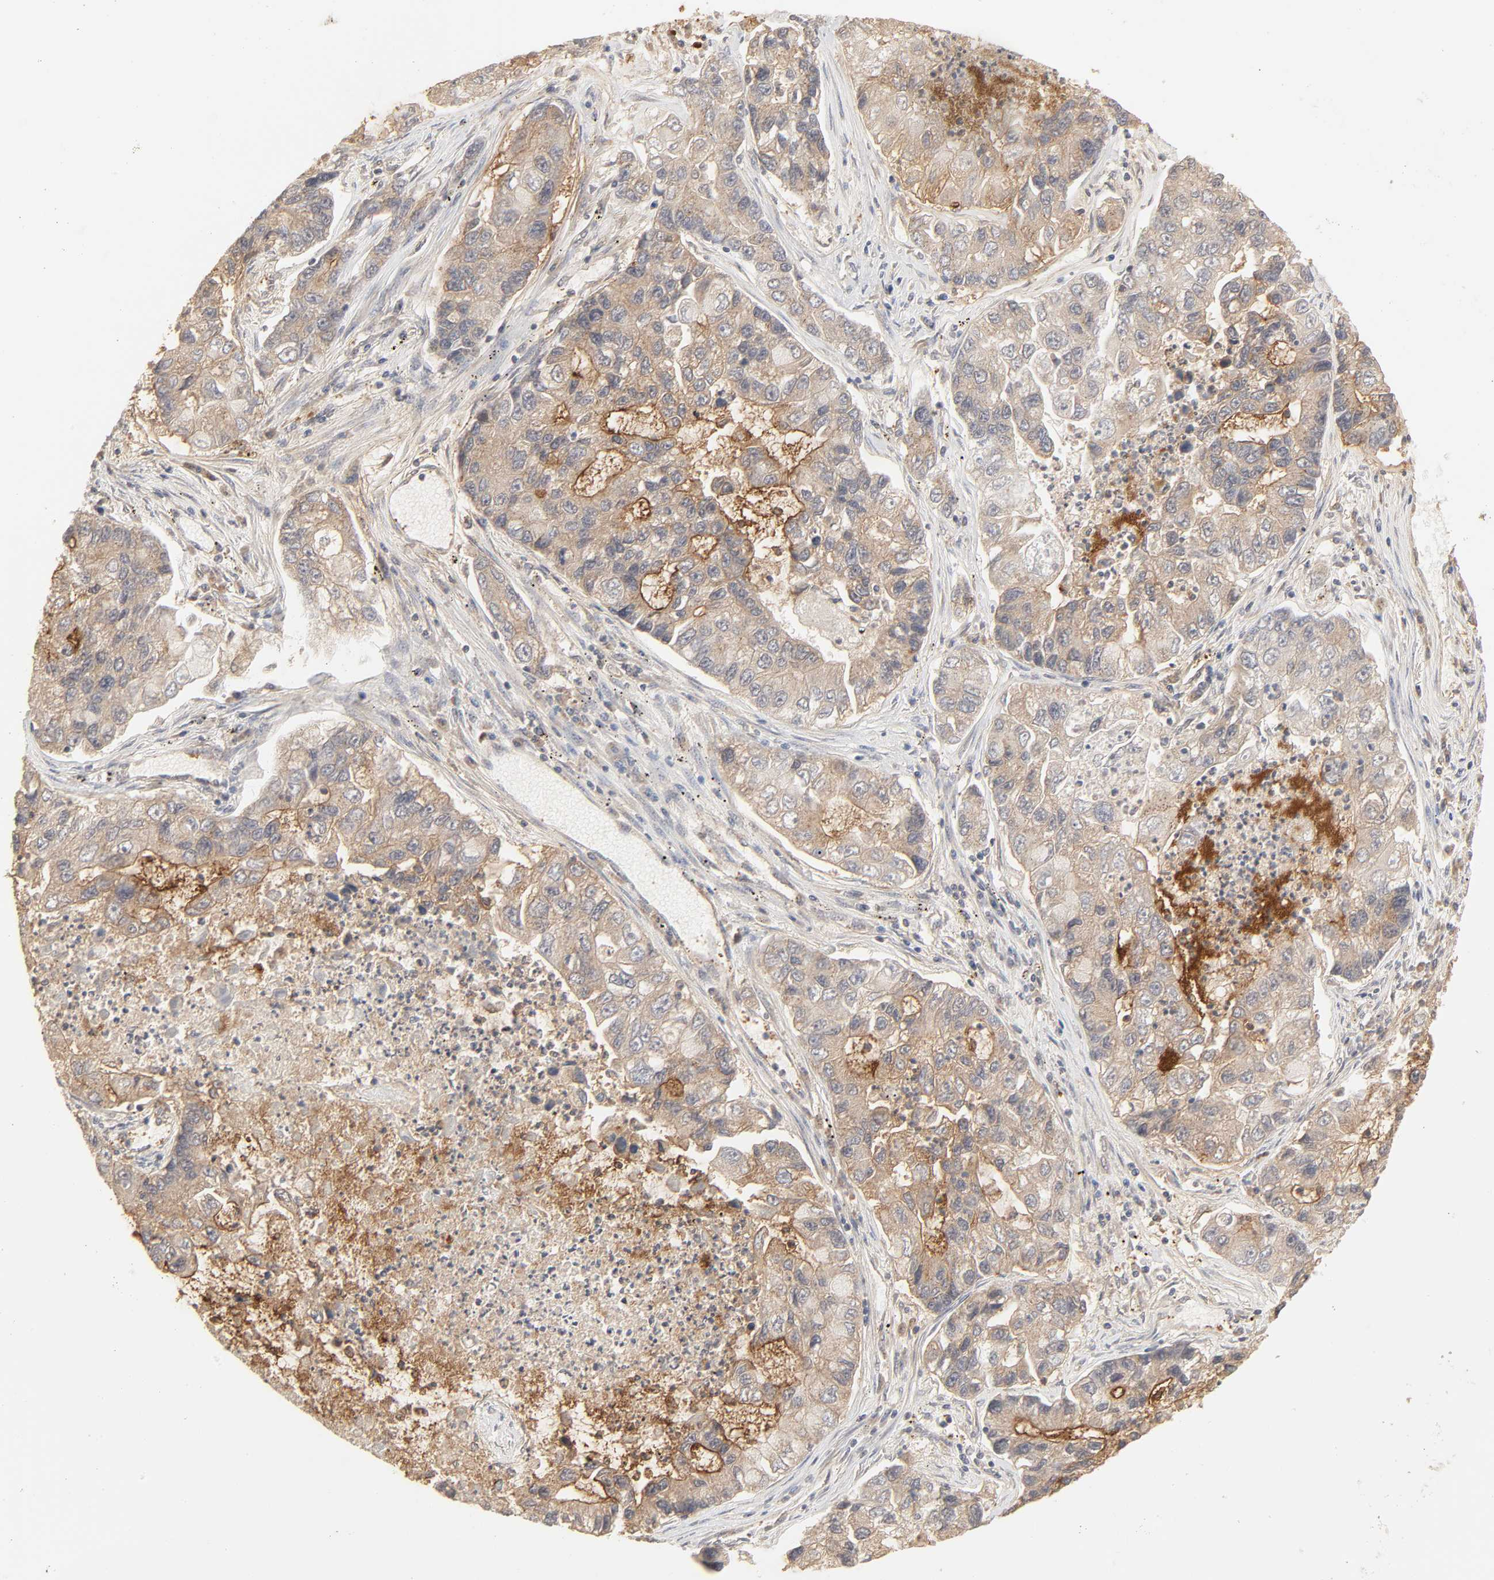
{"staining": {"intensity": "moderate", "quantity": ">75%", "location": "cytoplasmic/membranous"}, "tissue": "lung cancer", "cell_type": "Tumor cells", "image_type": "cancer", "snomed": [{"axis": "morphology", "description": "Adenocarcinoma, NOS"}, {"axis": "topography", "description": "Lung"}], "caption": "Adenocarcinoma (lung) stained with a brown dye reveals moderate cytoplasmic/membranous positive staining in about >75% of tumor cells.", "gene": "EPS8", "patient": {"sex": "female", "age": 51}}